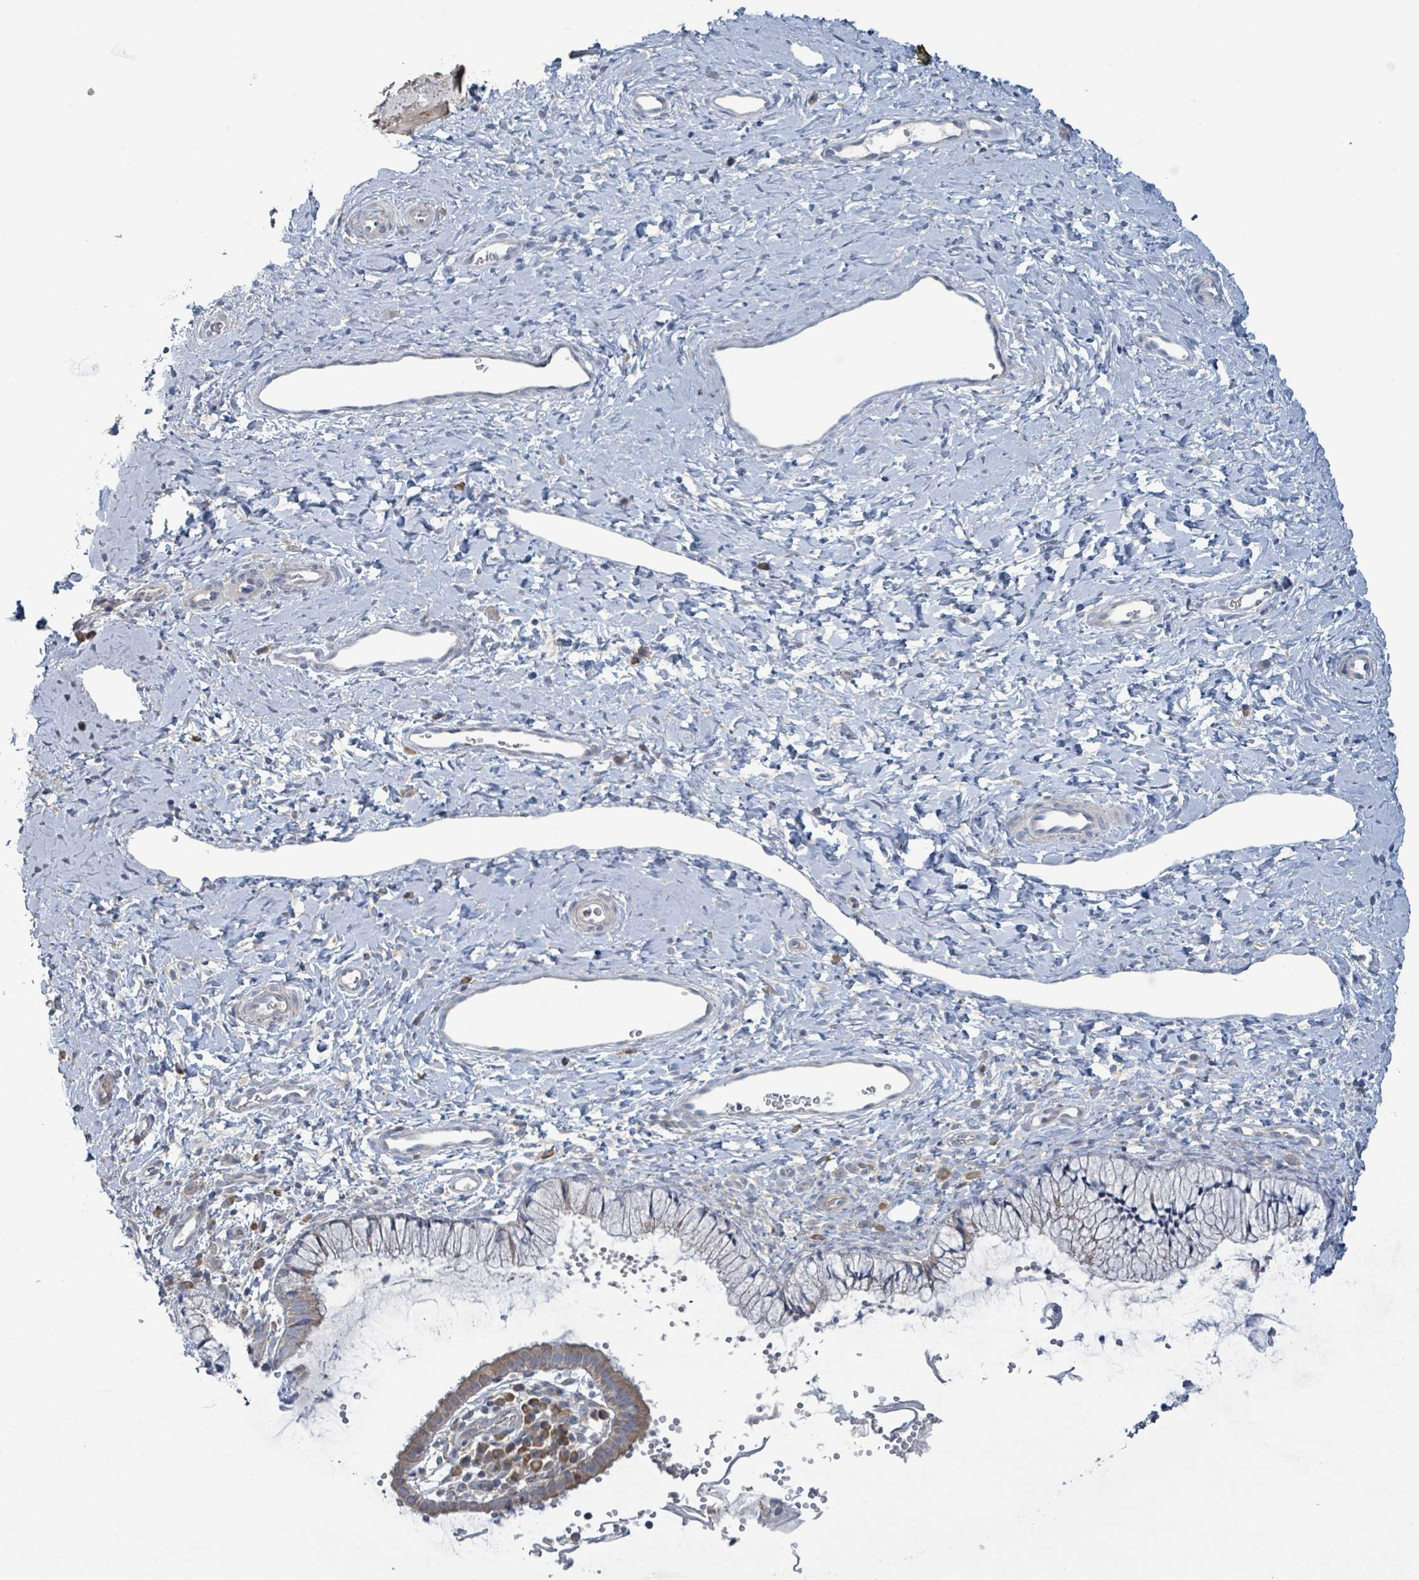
{"staining": {"intensity": "moderate", "quantity": "<25%", "location": "cytoplasmic/membranous"}, "tissue": "cervix", "cell_type": "Glandular cells", "image_type": "normal", "snomed": [{"axis": "morphology", "description": "Normal tissue, NOS"}, {"axis": "topography", "description": "Cervix"}], "caption": "Immunohistochemical staining of unremarkable human cervix demonstrates <25% levels of moderate cytoplasmic/membranous protein positivity in approximately <25% of glandular cells.", "gene": "RPL32", "patient": {"sex": "female", "age": 36}}